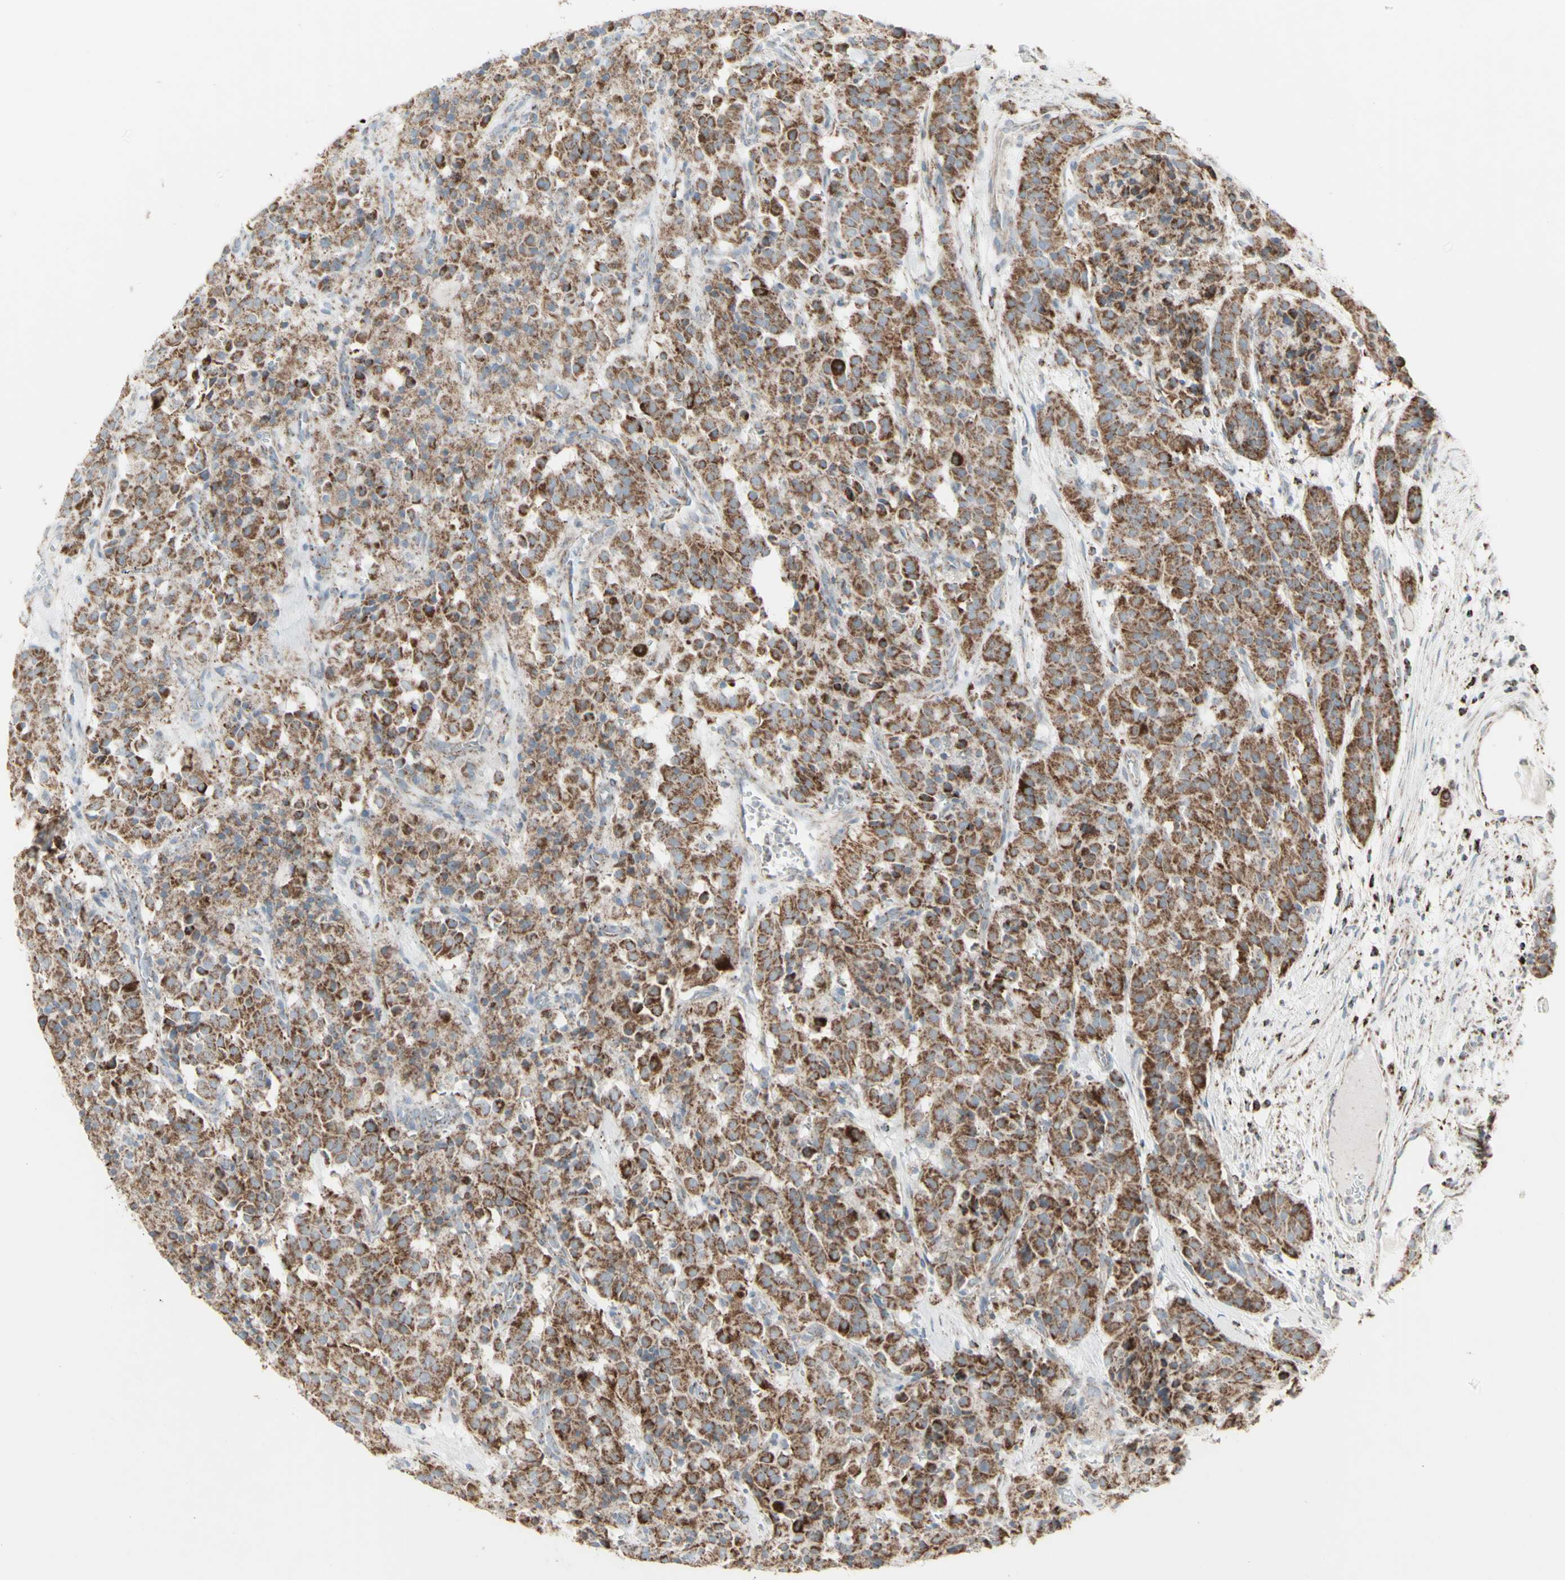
{"staining": {"intensity": "moderate", "quantity": ">75%", "location": "cytoplasmic/membranous"}, "tissue": "carcinoid", "cell_type": "Tumor cells", "image_type": "cancer", "snomed": [{"axis": "morphology", "description": "Carcinoid, malignant, NOS"}, {"axis": "topography", "description": "Lung"}], "caption": "IHC photomicrograph of neoplastic tissue: human carcinoid (malignant) stained using IHC reveals medium levels of moderate protein expression localized specifically in the cytoplasmic/membranous of tumor cells, appearing as a cytoplasmic/membranous brown color.", "gene": "PLGRKT", "patient": {"sex": "male", "age": 30}}